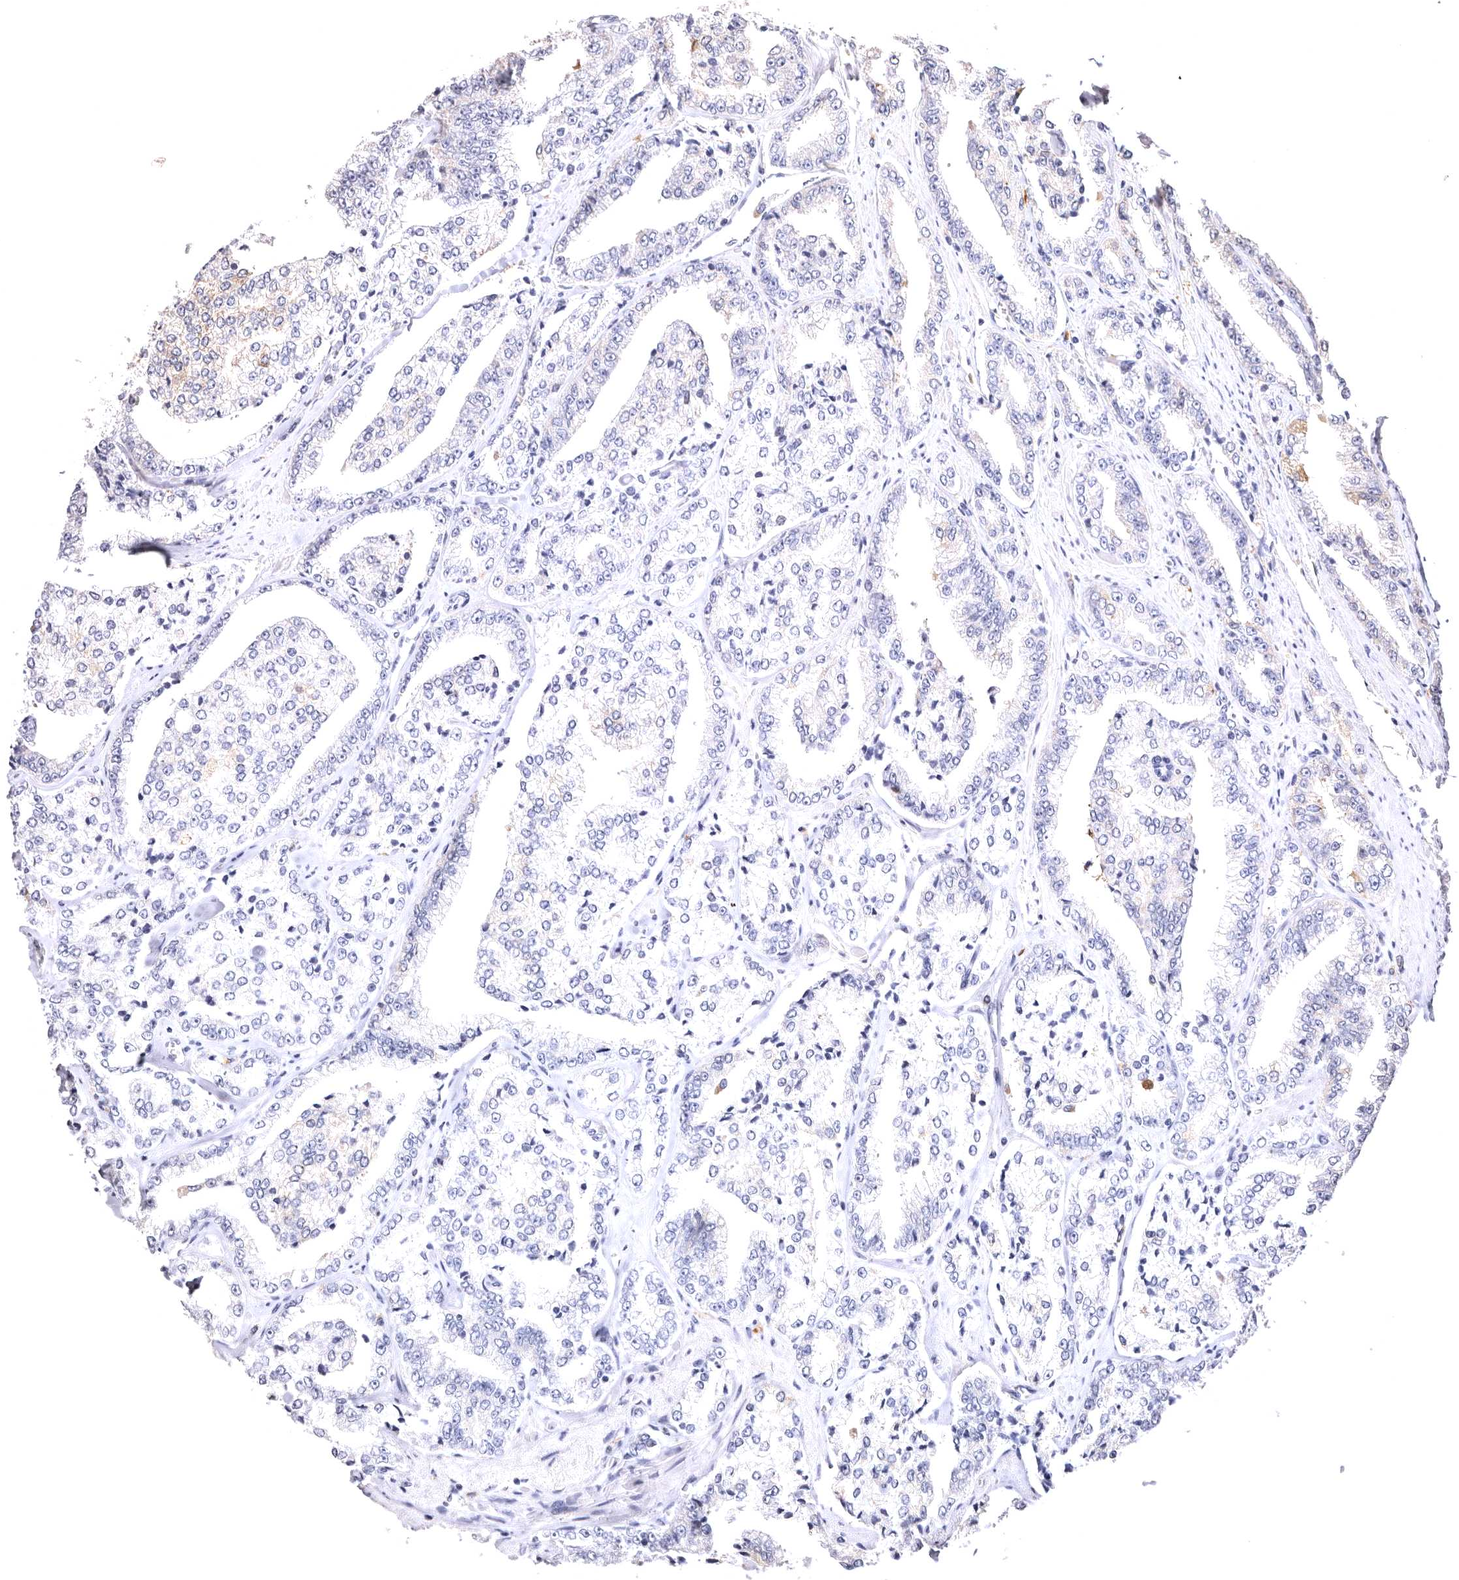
{"staining": {"intensity": "weak", "quantity": "<25%", "location": "cytoplasmic/membranous"}, "tissue": "prostate cancer", "cell_type": "Tumor cells", "image_type": "cancer", "snomed": [{"axis": "morphology", "description": "Adenocarcinoma, High grade"}, {"axis": "topography", "description": "Prostate"}], "caption": "The image demonstrates no staining of tumor cells in prostate cancer.", "gene": "VPS45", "patient": {"sex": "male", "age": 71}}